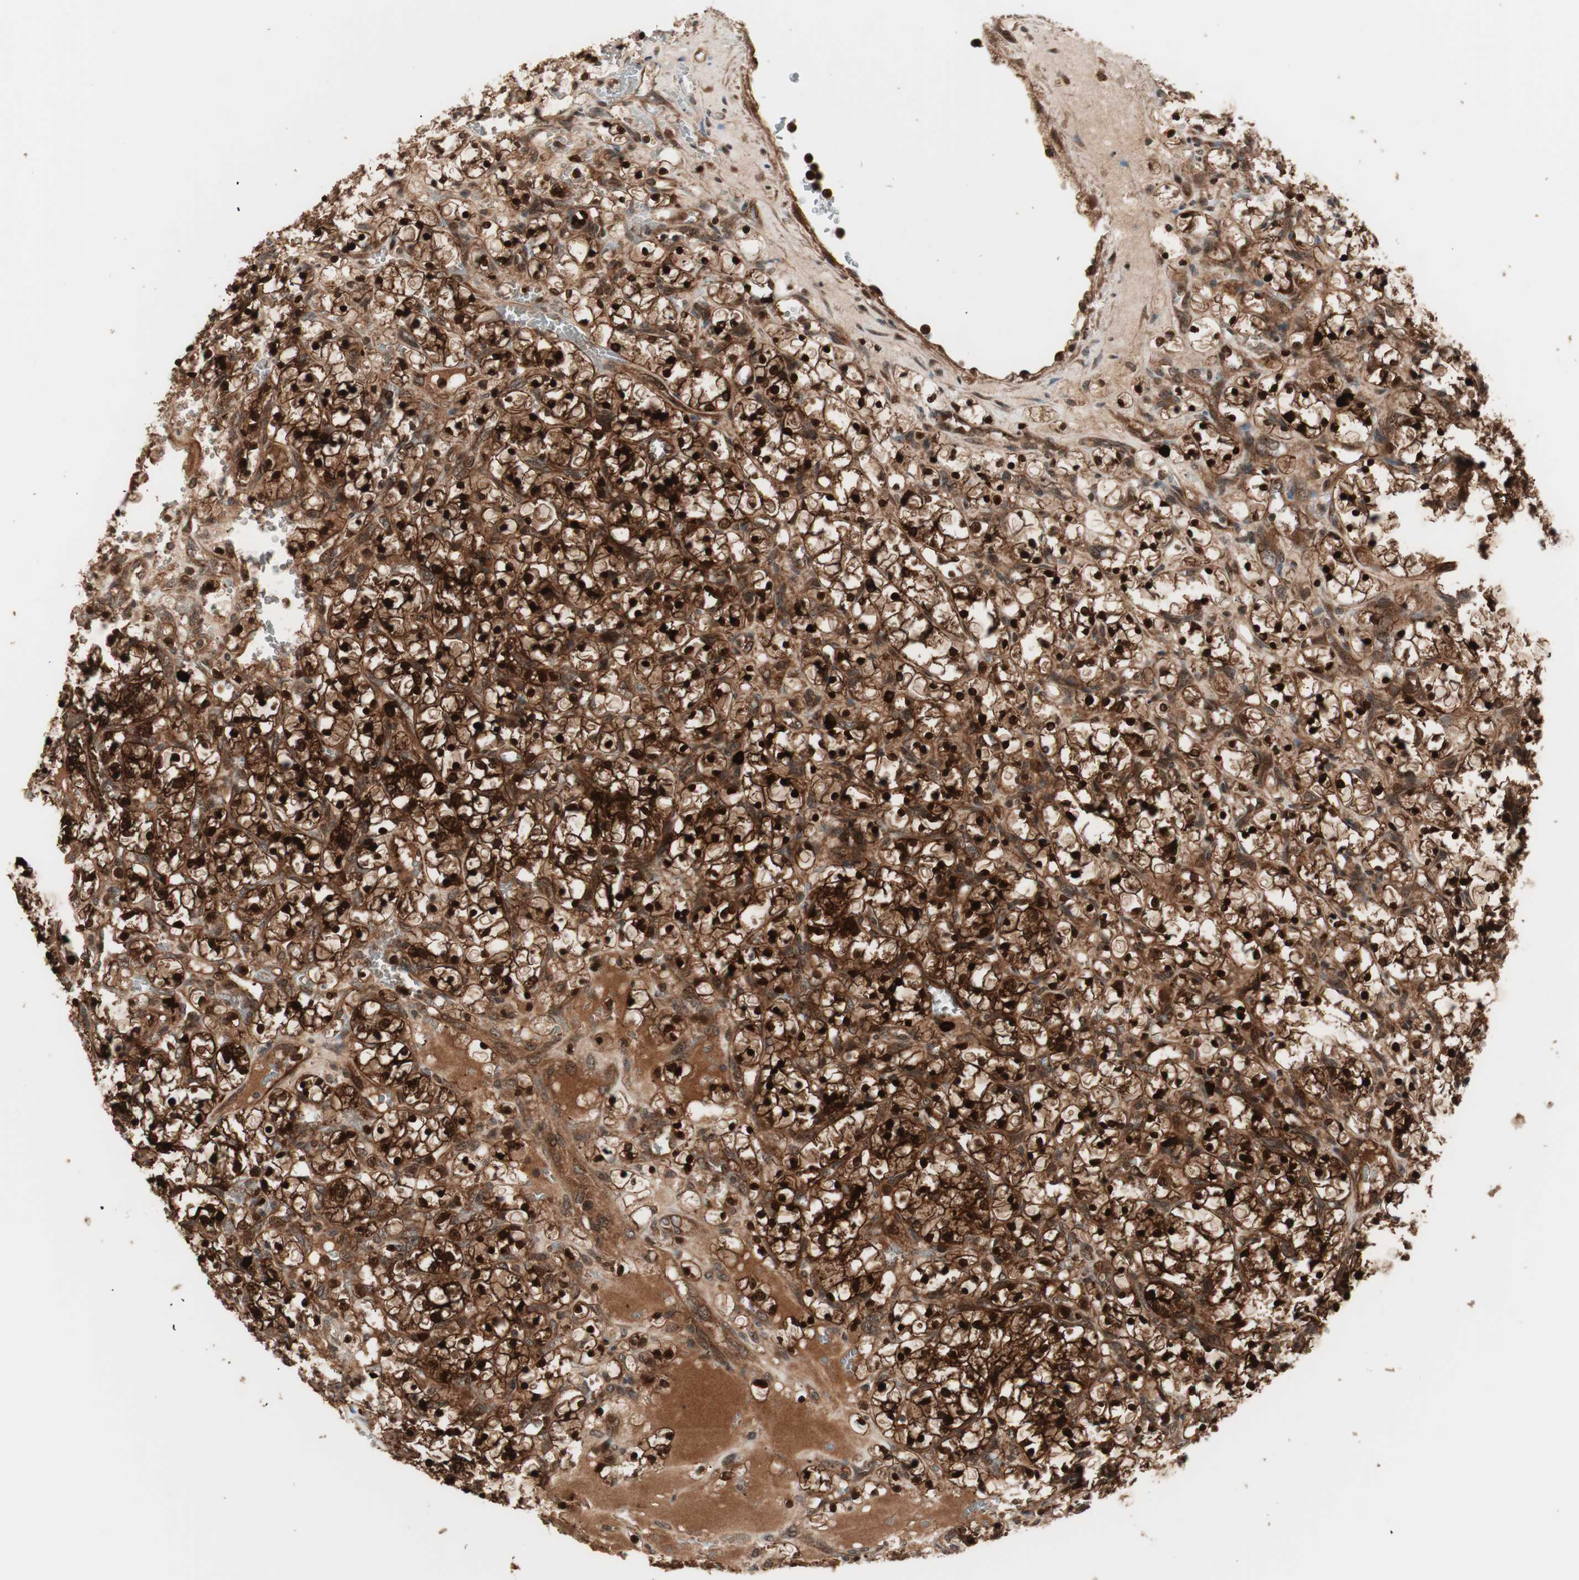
{"staining": {"intensity": "strong", "quantity": ">75%", "location": "cytoplasmic/membranous,nuclear"}, "tissue": "renal cancer", "cell_type": "Tumor cells", "image_type": "cancer", "snomed": [{"axis": "morphology", "description": "Adenocarcinoma, NOS"}, {"axis": "topography", "description": "Kidney"}], "caption": "The image exhibits staining of renal adenocarcinoma, revealing strong cytoplasmic/membranous and nuclear protein positivity (brown color) within tumor cells. The protein of interest is shown in brown color, while the nuclei are stained blue.", "gene": "PRKG2", "patient": {"sex": "female", "age": 69}}